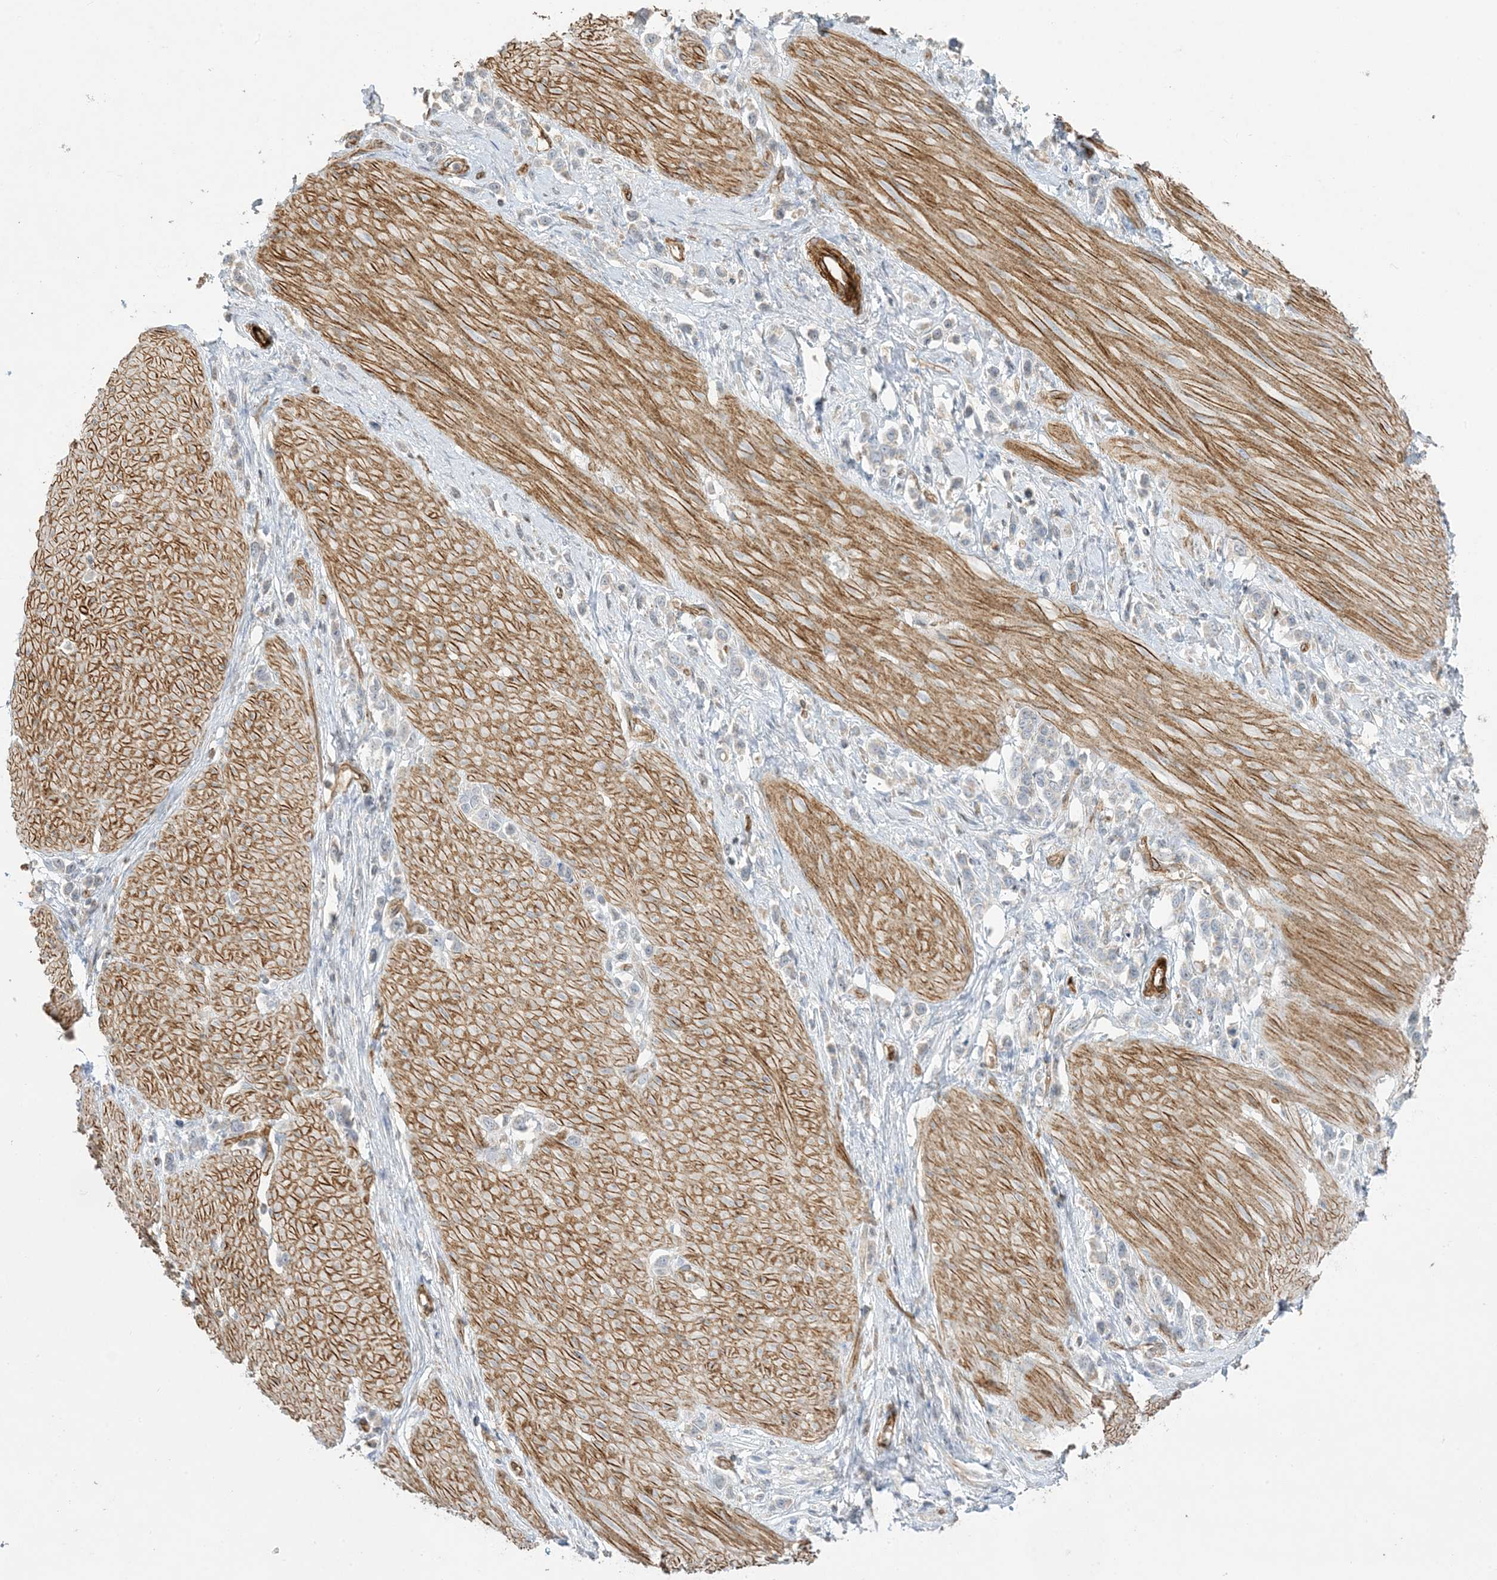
{"staining": {"intensity": "negative", "quantity": "none", "location": "none"}, "tissue": "stomach cancer", "cell_type": "Tumor cells", "image_type": "cancer", "snomed": [{"axis": "morphology", "description": "Adenocarcinoma, NOS"}, {"axis": "topography", "description": "Stomach"}], "caption": "Histopathology image shows no significant protein expression in tumor cells of stomach cancer.", "gene": "AGA", "patient": {"sex": "female", "age": 65}}